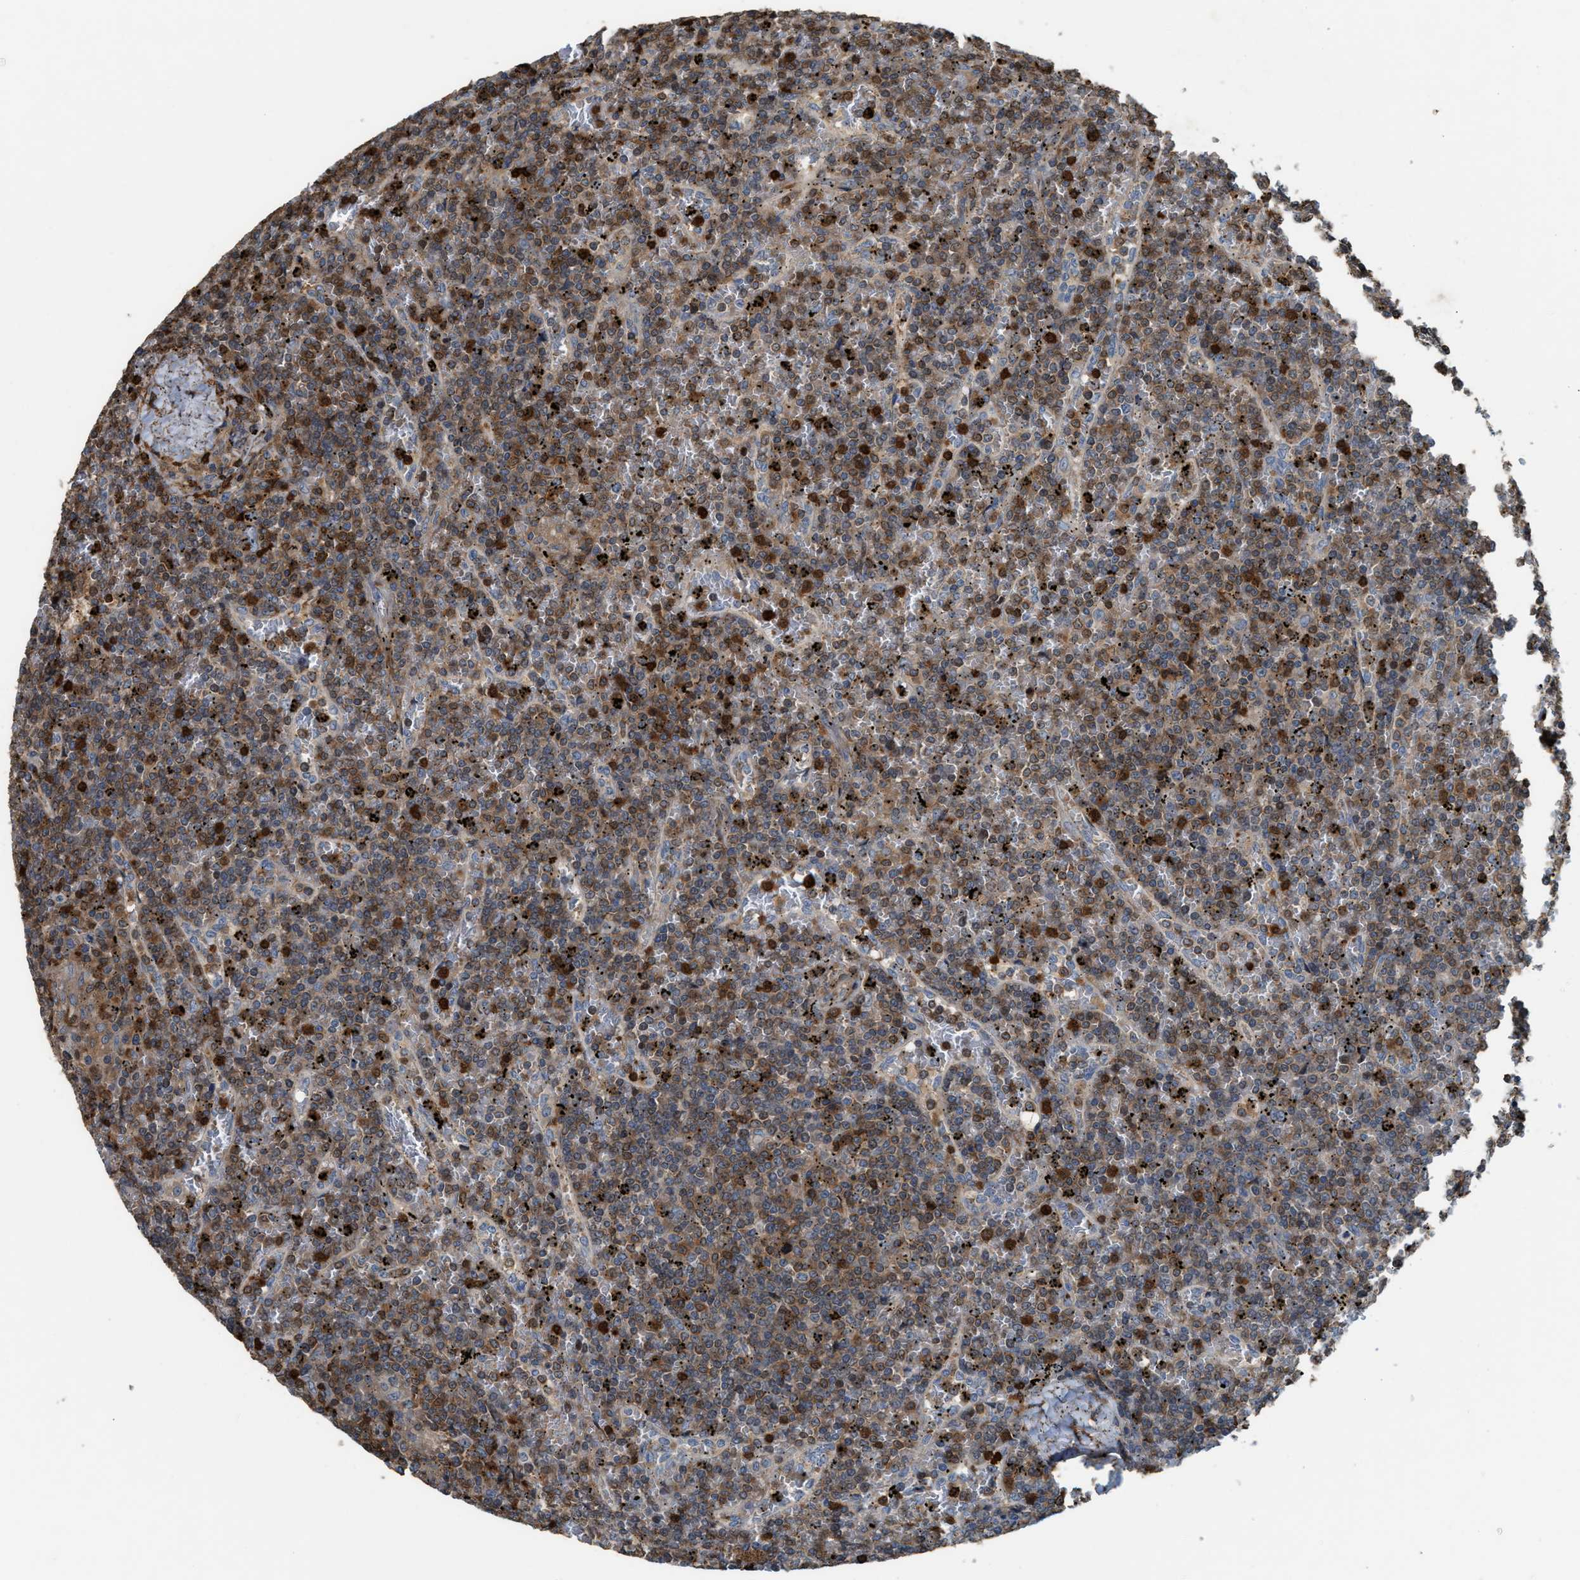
{"staining": {"intensity": "moderate", "quantity": "<25%", "location": "cytoplasmic/membranous"}, "tissue": "lymphoma", "cell_type": "Tumor cells", "image_type": "cancer", "snomed": [{"axis": "morphology", "description": "Malignant lymphoma, non-Hodgkin's type, Low grade"}, {"axis": "topography", "description": "Spleen"}], "caption": "Low-grade malignant lymphoma, non-Hodgkin's type was stained to show a protein in brown. There is low levels of moderate cytoplasmic/membranous positivity in about <25% of tumor cells.", "gene": "SERPINB5", "patient": {"sex": "female", "age": 19}}